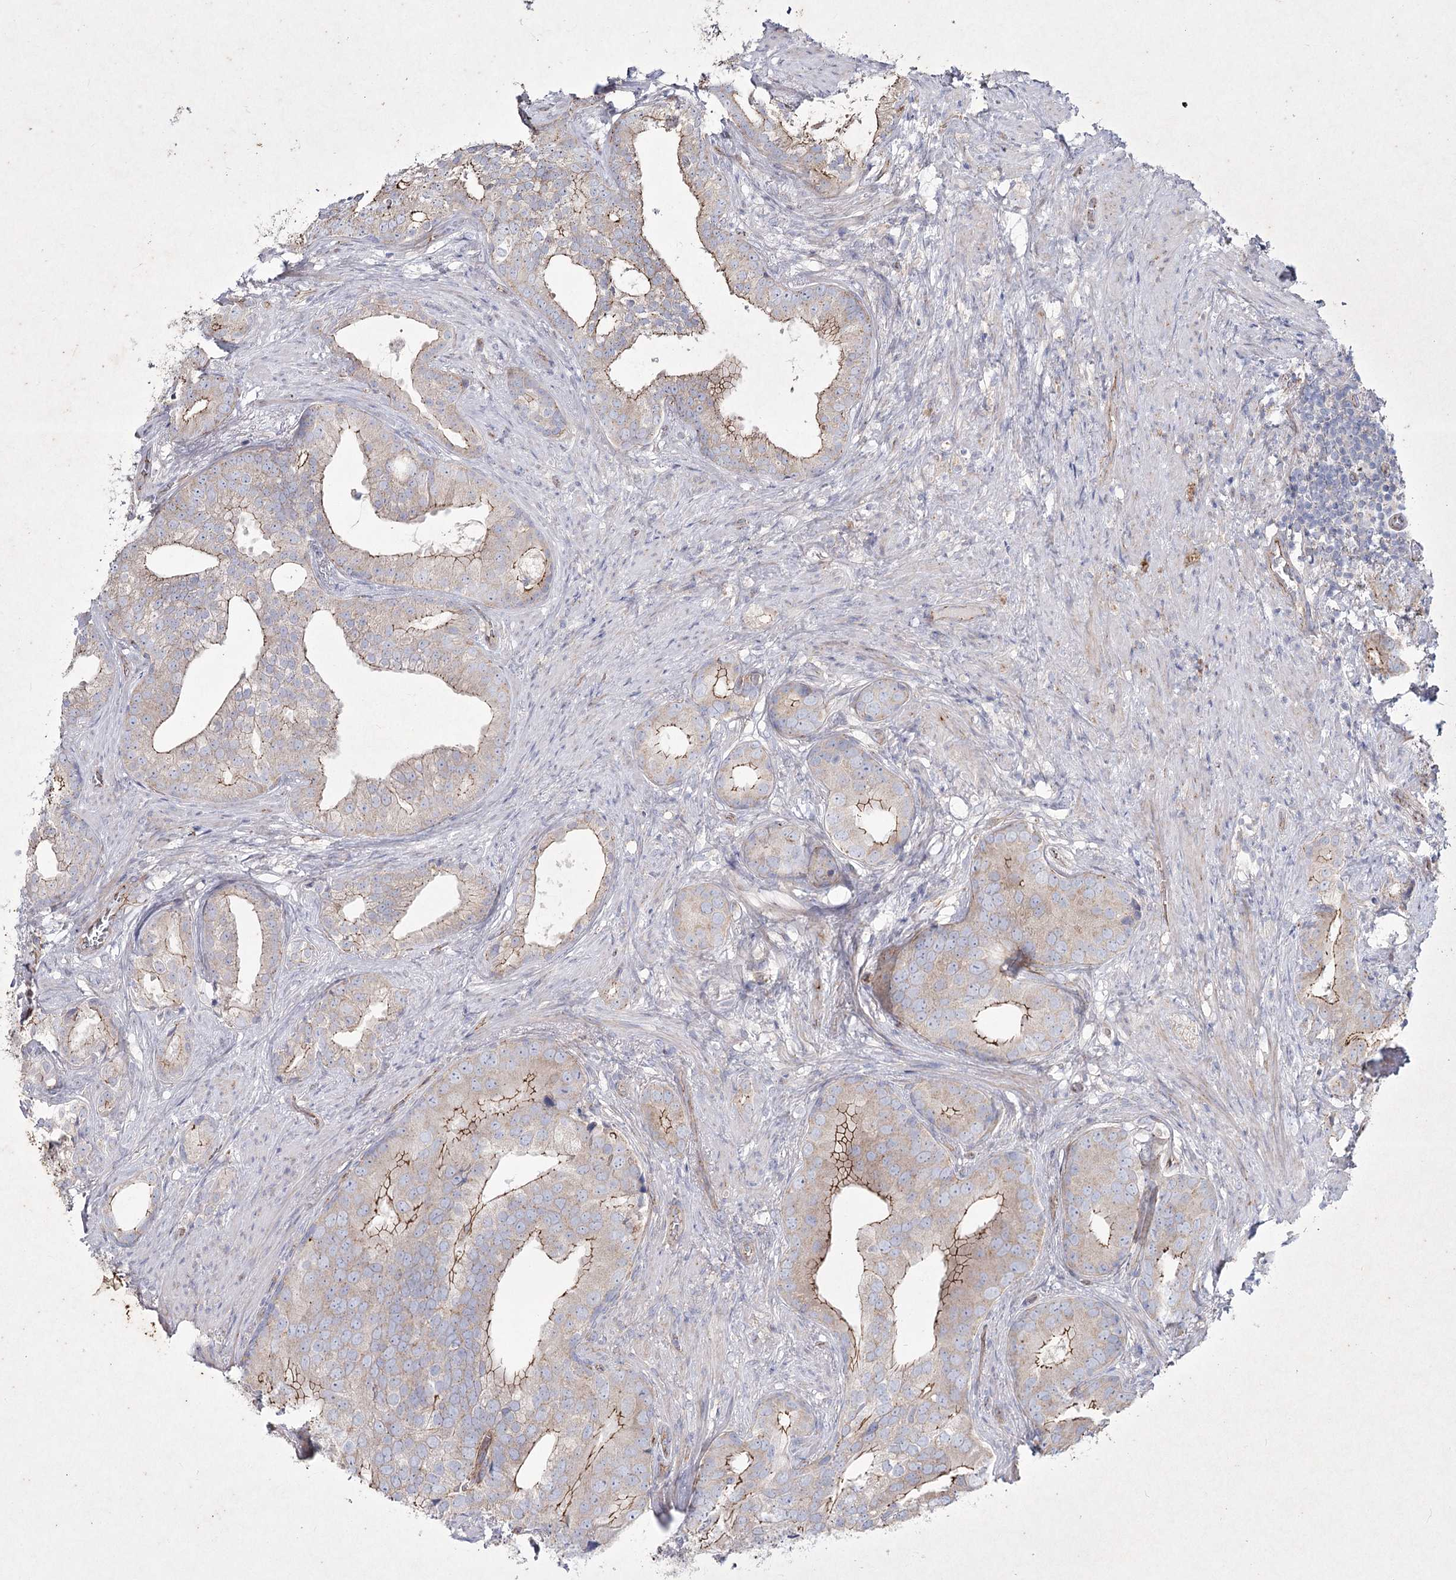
{"staining": {"intensity": "moderate", "quantity": "25%-75%", "location": "cytoplasmic/membranous"}, "tissue": "prostate cancer", "cell_type": "Tumor cells", "image_type": "cancer", "snomed": [{"axis": "morphology", "description": "Adenocarcinoma, Low grade"}, {"axis": "topography", "description": "Prostate"}], "caption": "Human low-grade adenocarcinoma (prostate) stained with a protein marker exhibits moderate staining in tumor cells.", "gene": "LDLRAD3", "patient": {"sex": "male", "age": 71}}